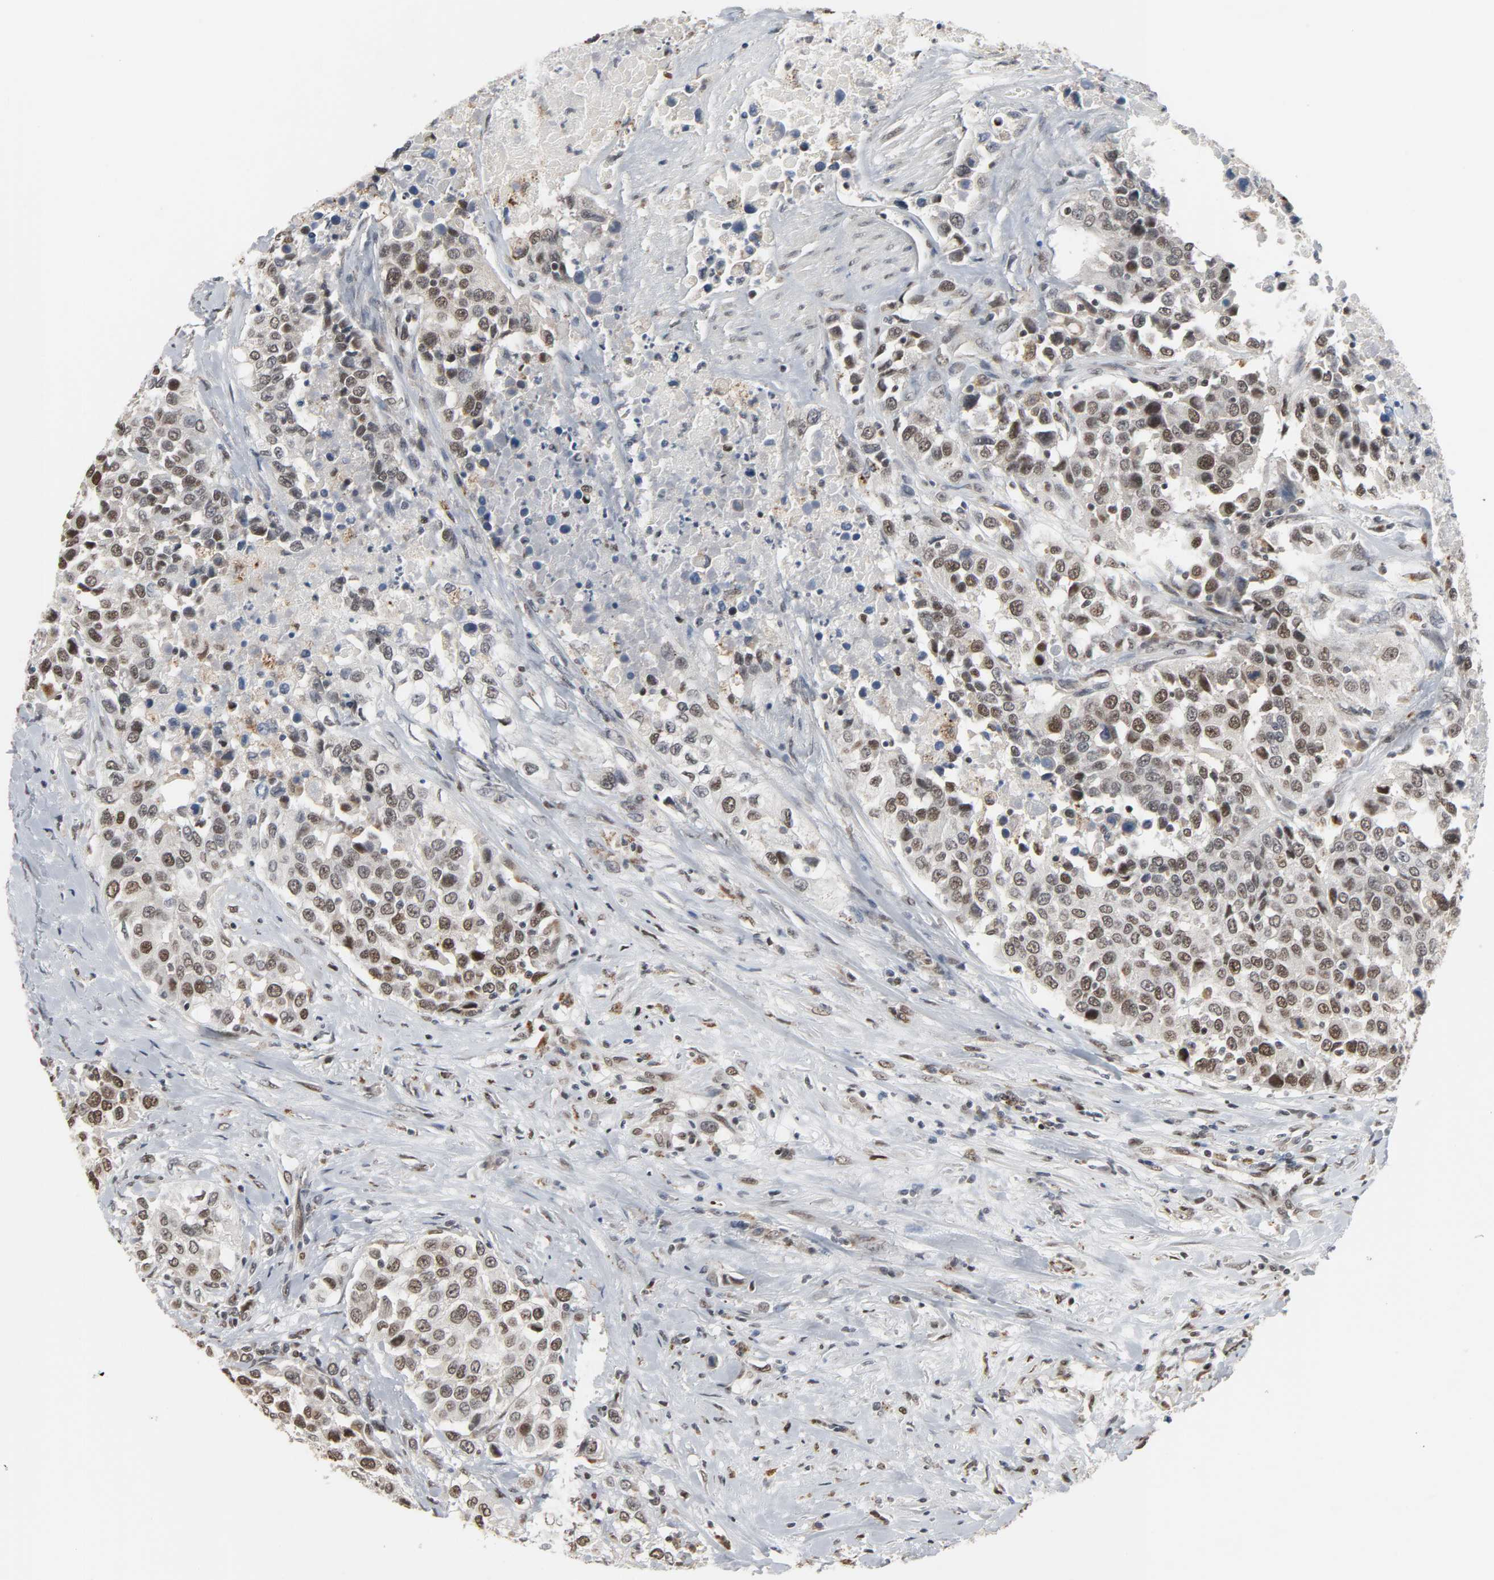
{"staining": {"intensity": "moderate", "quantity": ">75%", "location": "nuclear"}, "tissue": "urothelial cancer", "cell_type": "Tumor cells", "image_type": "cancer", "snomed": [{"axis": "morphology", "description": "Urothelial carcinoma, High grade"}, {"axis": "topography", "description": "Urinary bladder"}], "caption": "A histopathology image of human high-grade urothelial carcinoma stained for a protein exhibits moderate nuclear brown staining in tumor cells.", "gene": "DAZAP1", "patient": {"sex": "female", "age": 80}}